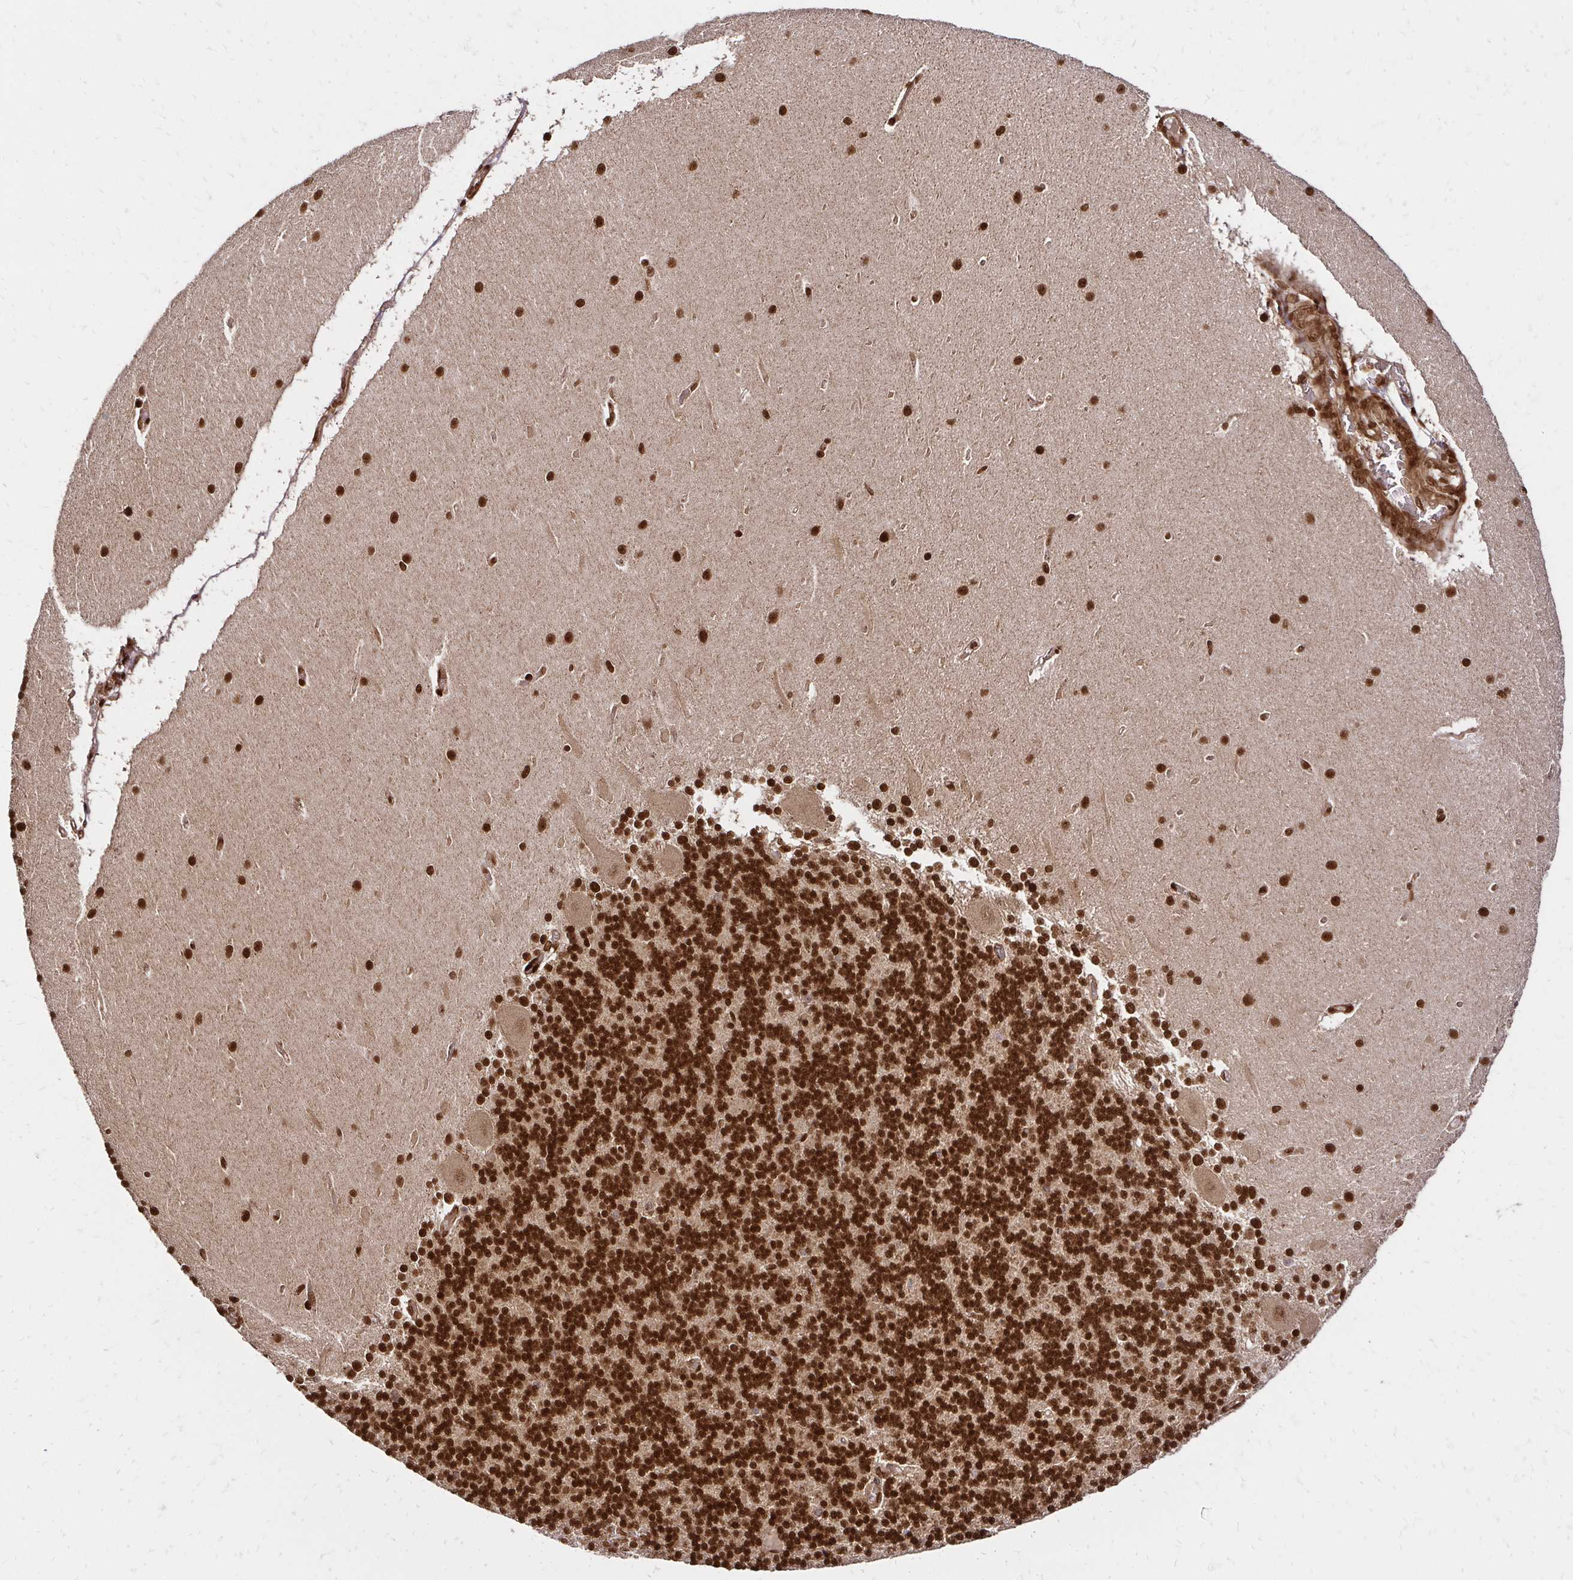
{"staining": {"intensity": "strong", "quantity": ">75%", "location": "nuclear"}, "tissue": "cerebellum", "cell_type": "Cells in granular layer", "image_type": "normal", "snomed": [{"axis": "morphology", "description": "Normal tissue, NOS"}, {"axis": "topography", "description": "Cerebellum"}], "caption": "DAB immunohistochemical staining of benign cerebellum demonstrates strong nuclear protein staining in approximately >75% of cells in granular layer.", "gene": "GLYR1", "patient": {"sex": "female", "age": 54}}